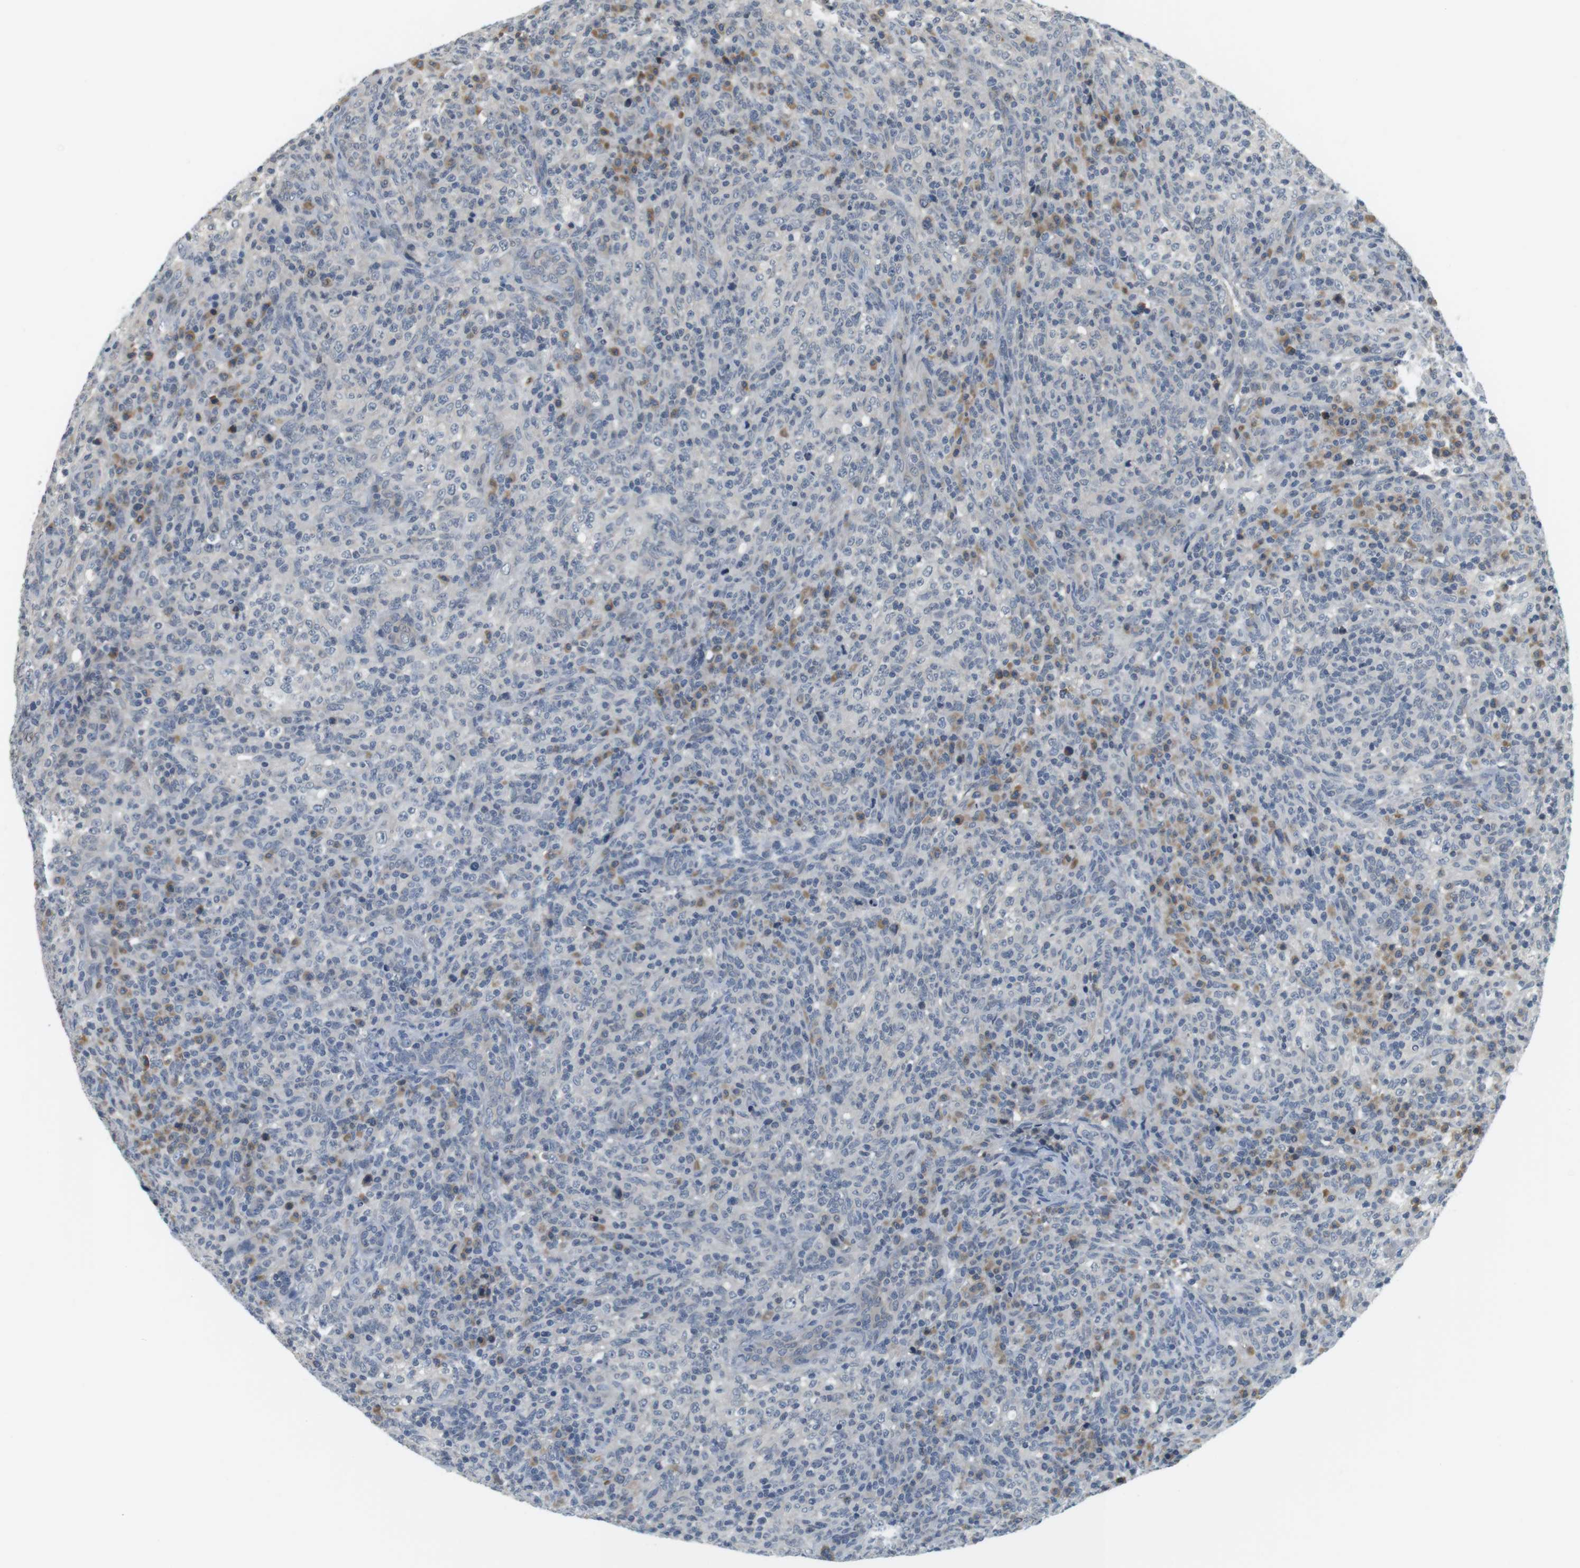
{"staining": {"intensity": "negative", "quantity": "none", "location": "none"}, "tissue": "lymphoma", "cell_type": "Tumor cells", "image_type": "cancer", "snomed": [{"axis": "morphology", "description": "Malignant lymphoma, non-Hodgkin's type, High grade"}, {"axis": "topography", "description": "Lymph node"}], "caption": "Tumor cells show no significant protein staining in high-grade malignant lymphoma, non-Hodgkin's type.", "gene": "WNT7A", "patient": {"sex": "female", "age": 76}}